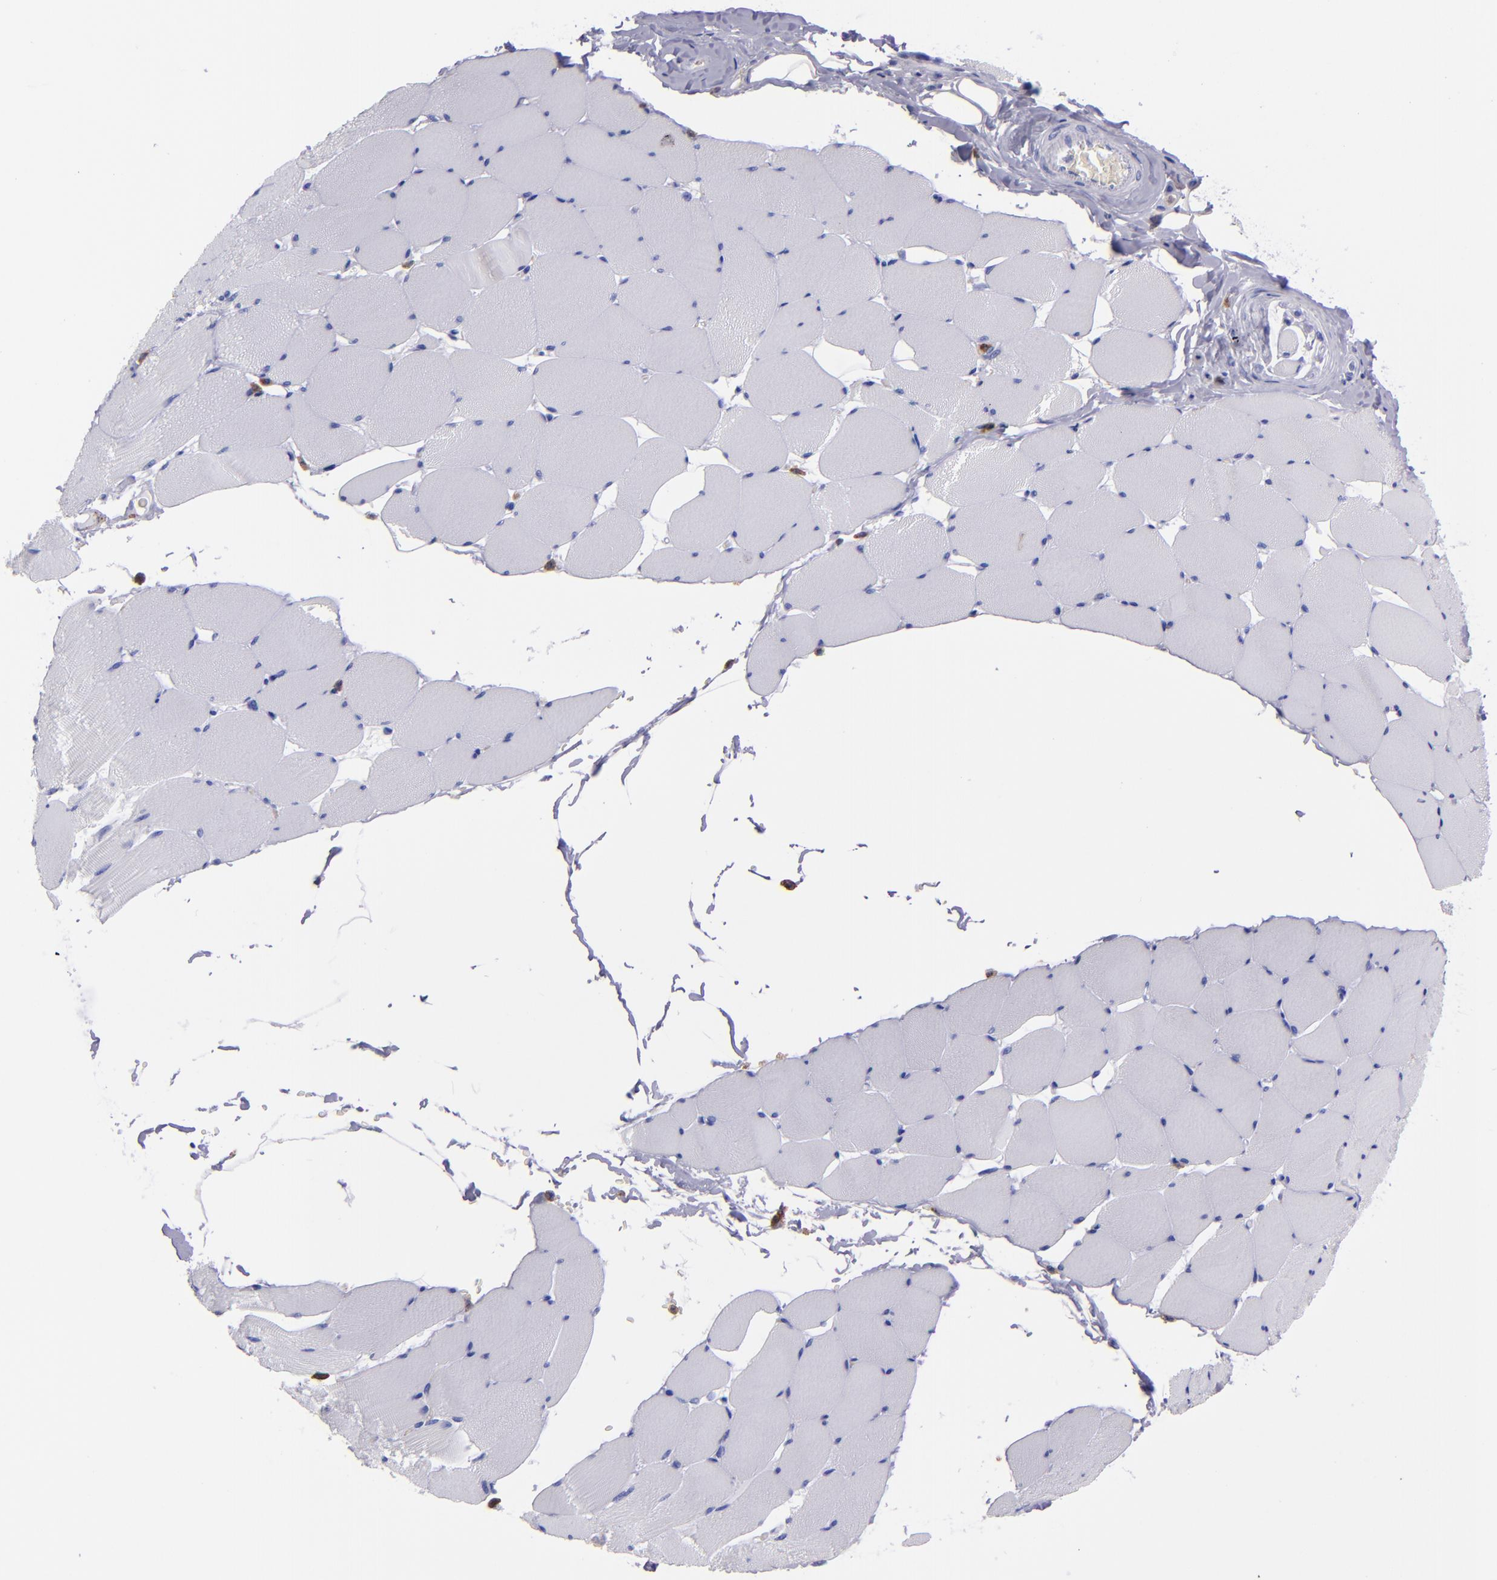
{"staining": {"intensity": "negative", "quantity": "none", "location": "none"}, "tissue": "skeletal muscle", "cell_type": "Myocytes", "image_type": "normal", "snomed": [{"axis": "morphology", "description": "Normal tissue, NOS"}, {"axis": "topography", "description": "Skeletal muscle"}], "caption": "High magnification brightfield microscopy of benign skeletal muscle stained with DAB (3,3'-diaminobenzidine) (brown) and counterstained with hematoxylin (blue): myocytes show no significant staining. (DAB immunohistochemistry (IHC), high magnification).", "gene": "CR1", "patient": {"sex": "male", "age": 62}}